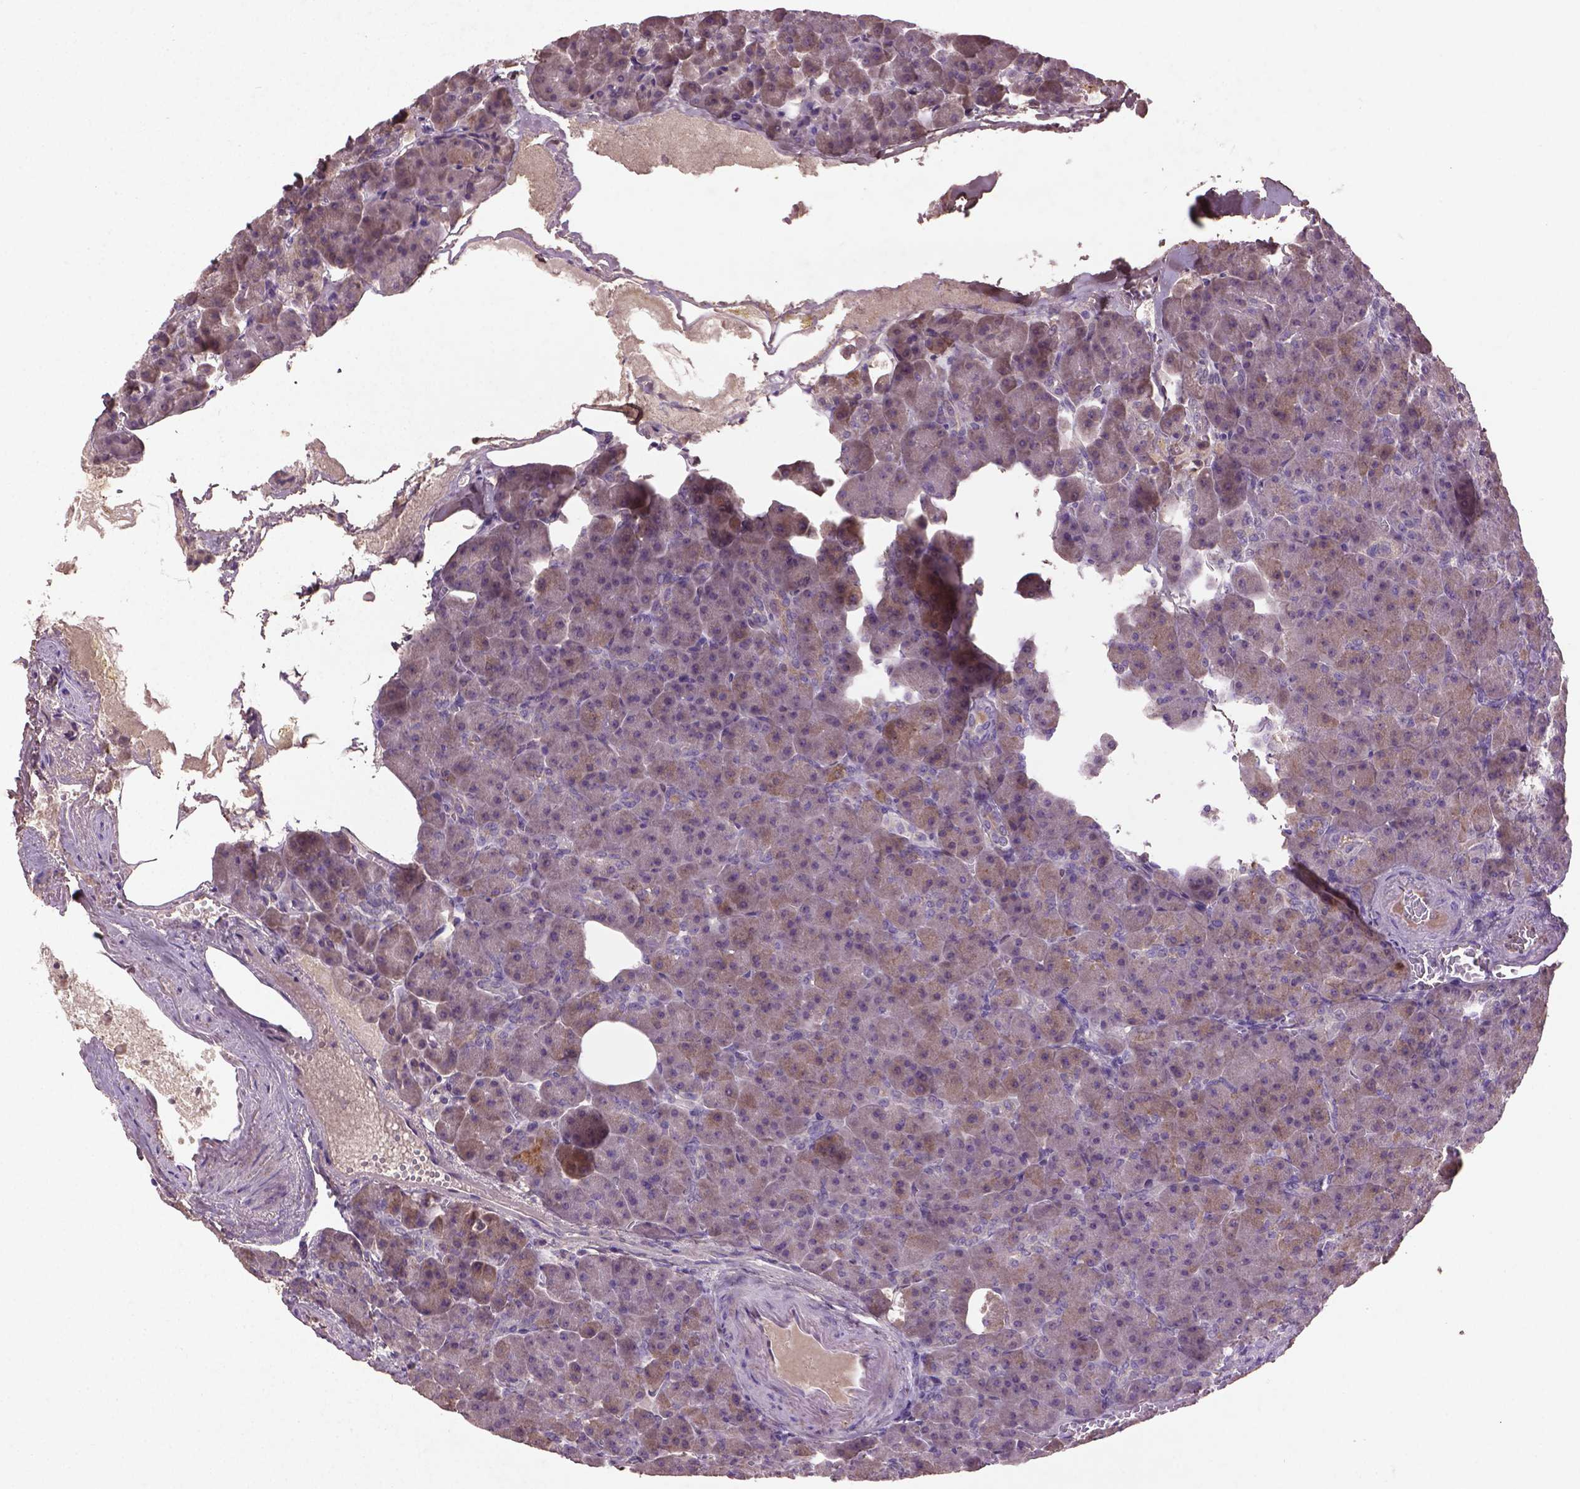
{"staining": {"intensity": "moderate", "quantity": "<25%", "location": "cytoplasmic/membranous"}, "tissue": "pancreas", "cell_type": "Exocrine glandular cells", "image_type": "normal", "snomed": [{"axis": "morphology", "description": "Normal tissue, NOS"}, {"axis": "topography", "description": "Pancreas"}], "caption": "Pancreas was stained to show a protein in brown. There is low levels of moderate cytoplasmic/membranous staining in about <25% of exocrine glandular cells. Nuclei are stained in blue.", "gene": "SOX17", "patient": {"sex": "female", "age": 74}}